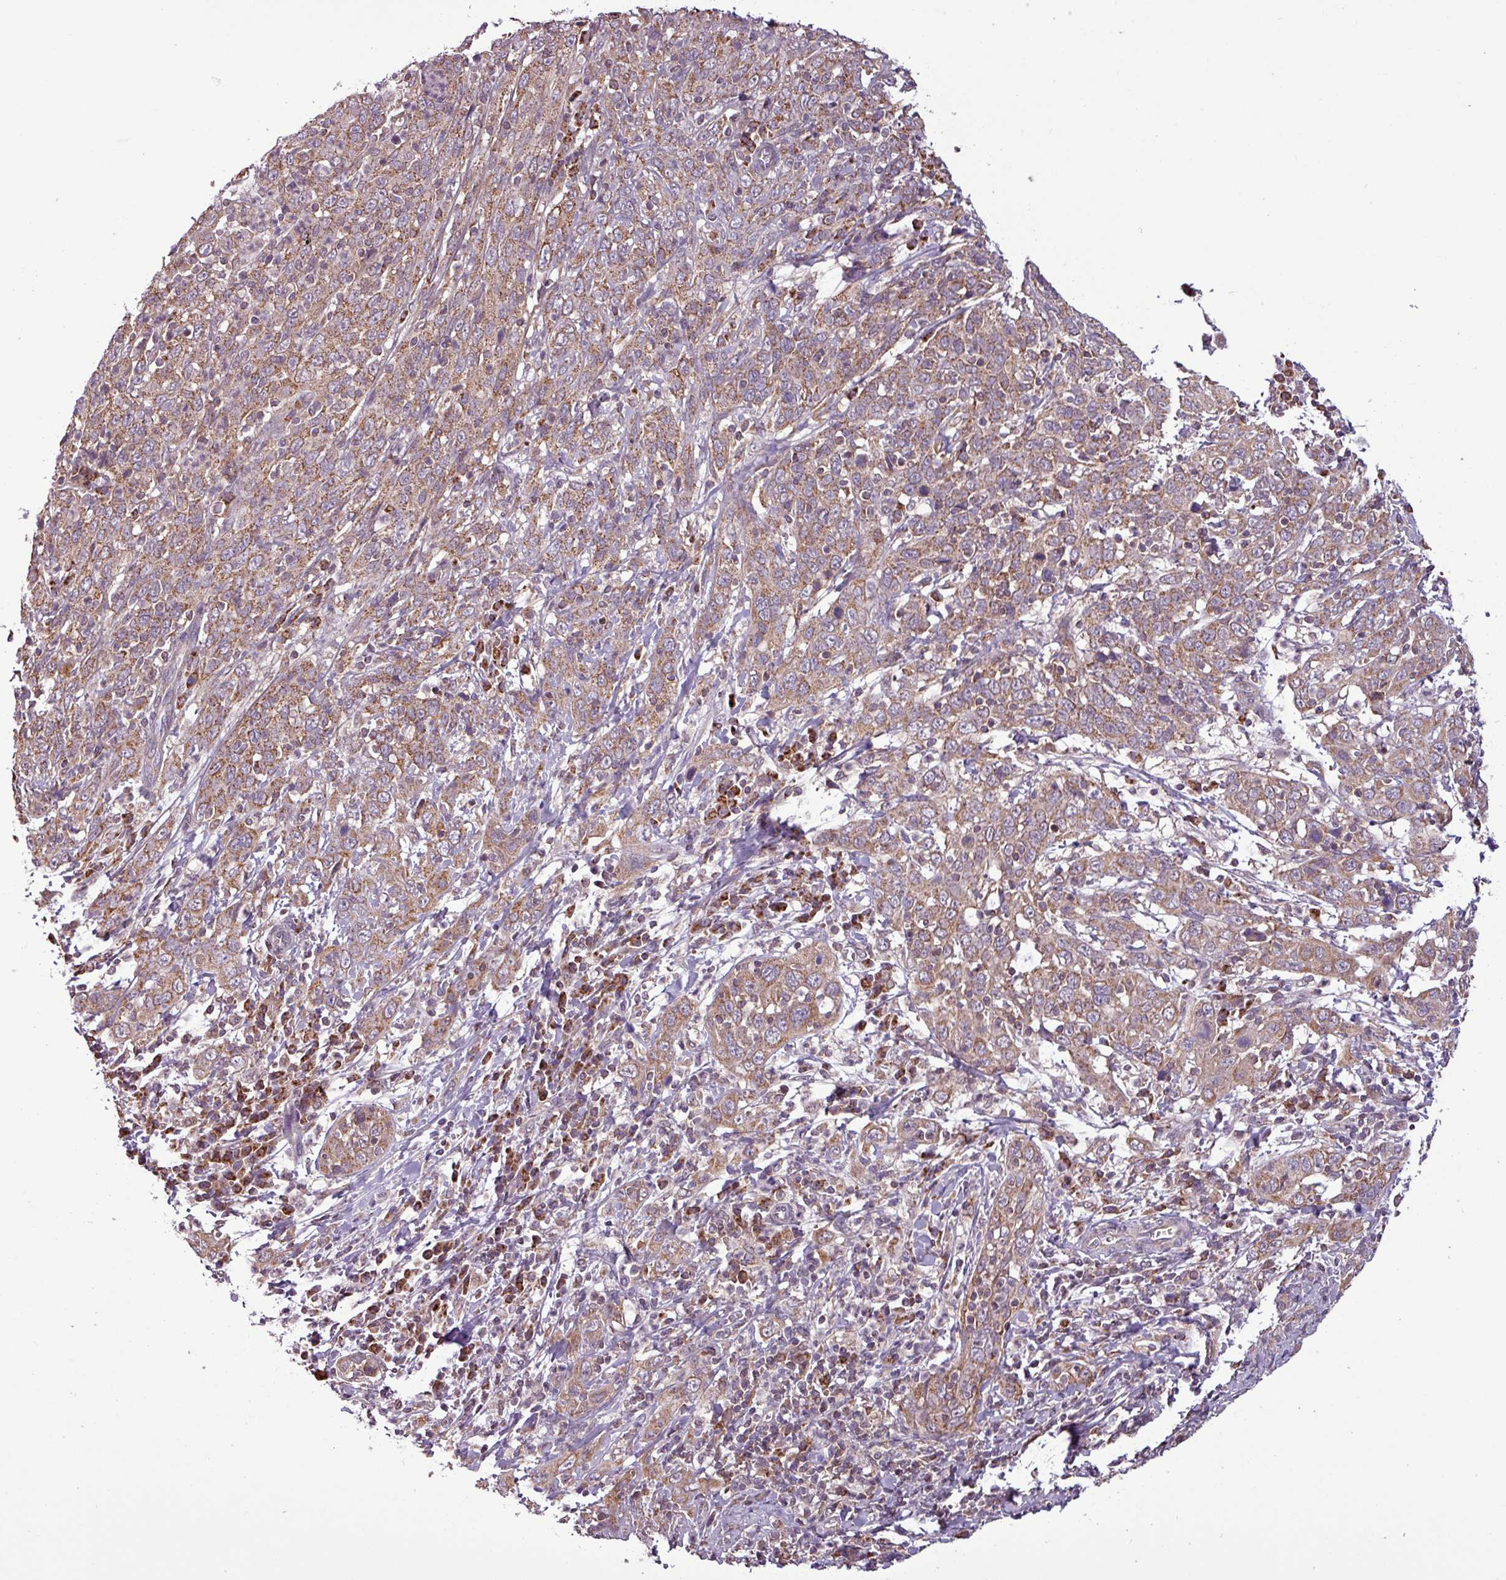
{"staining": {"intensity": "moderate", "quantity": ">75%", "location": "cytoplasmic/membranous"}, "tissue": "cervical cancer", "cell_type": "Tumor cells", "image_type": "cancer", "snomed": [{"axis": "morphology", "description": "Squamous cell carcinoma, NOS"}, {"axis": "topography", "description": "Cervix"}], "caption": "Moderate cytoplasmic/membranous positivity for a protein is identified in about >75% of tumor cells of squamous cell carcinoma (cervical) using IHC.", "gene": "MCTP2", "patient": {"sex": "female", "age": 46}}